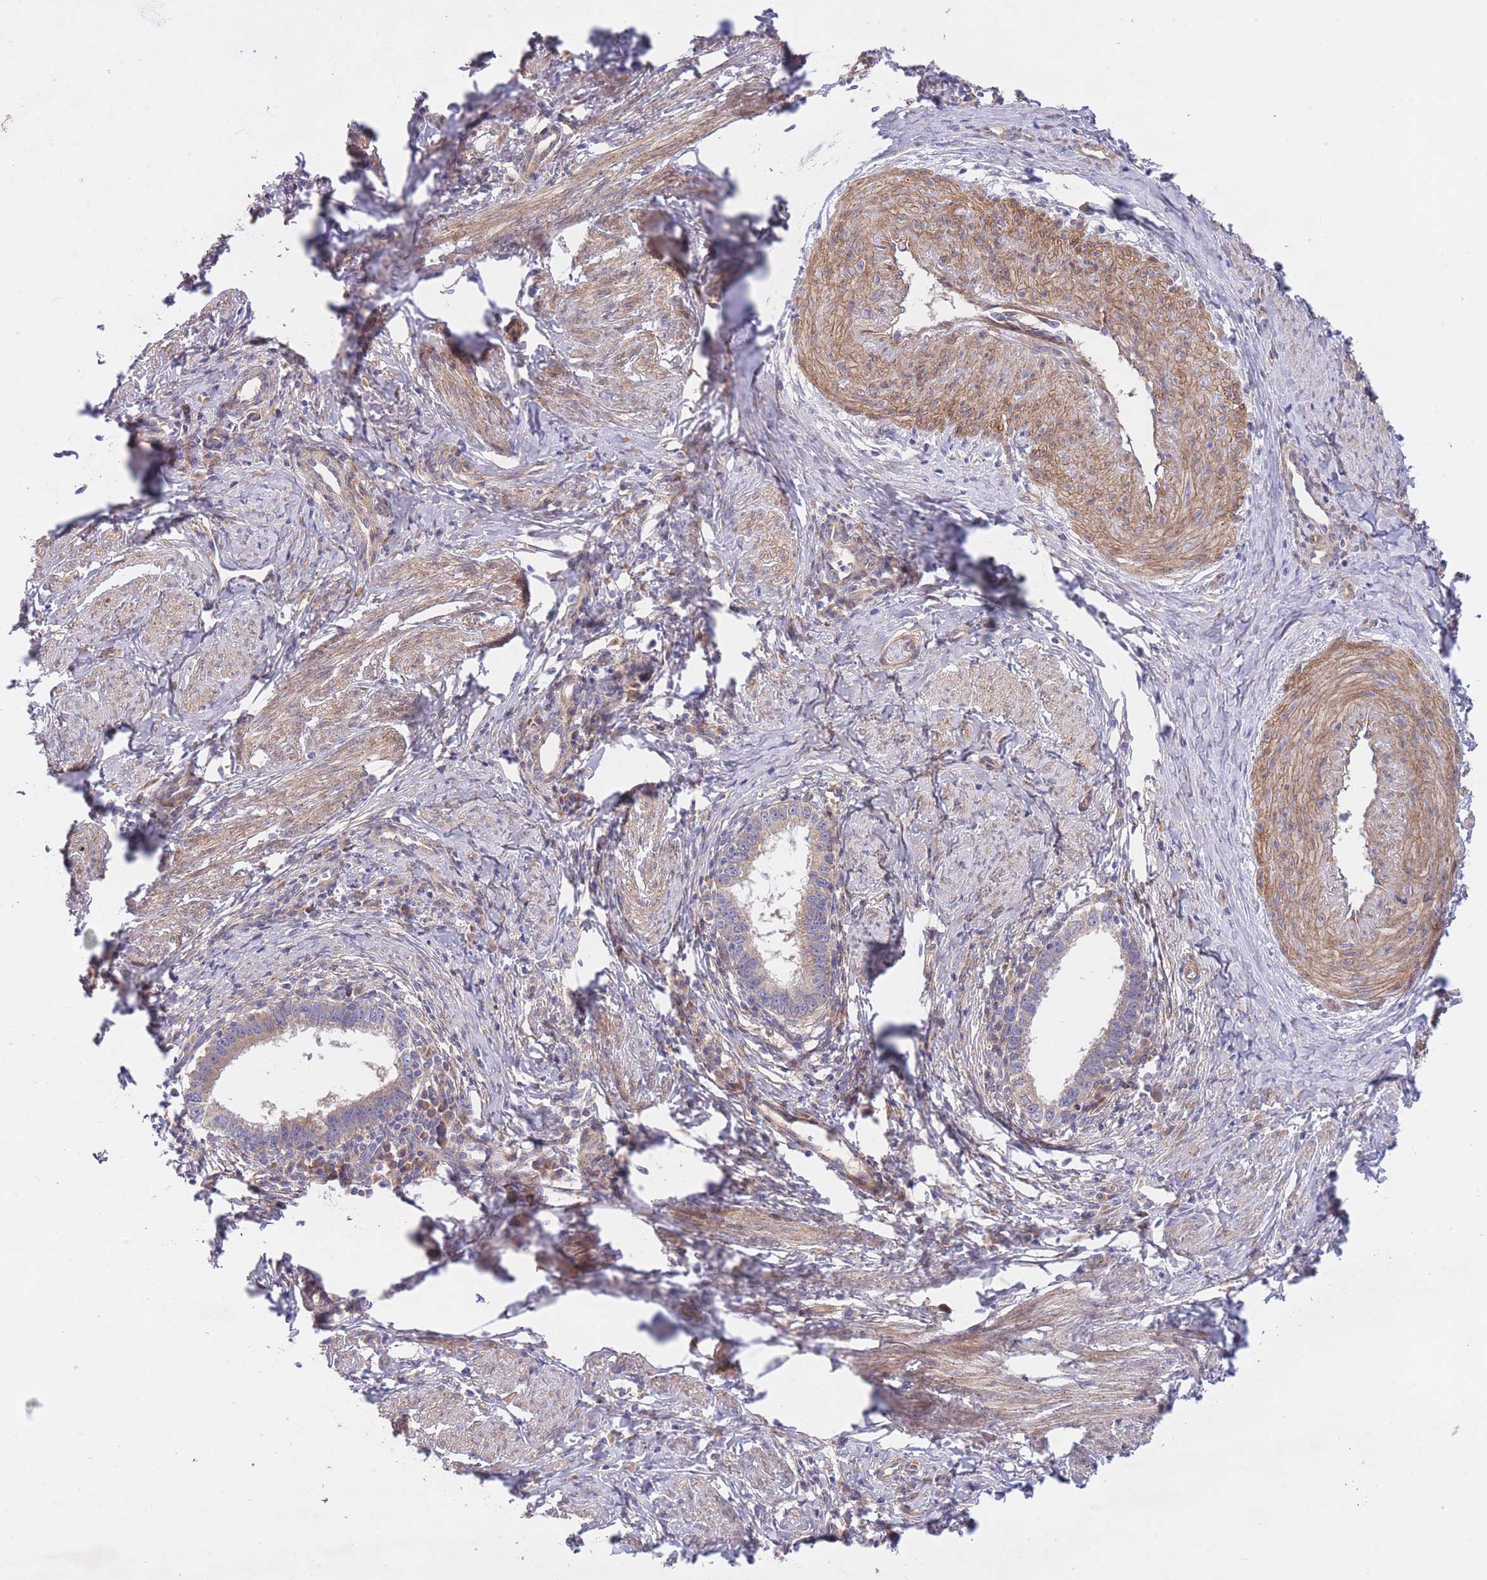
{"staining": {"intensity": "weak", "quantity": ">75%", "location": "cytoplasmic/membranous"}, "tissue": "cervical cancer", "cell_type": "Tumor cells", "image_type": "cancer", "snomed": [{"axis": "morphology", "description": "Adenocarcinoma, NOS"}, {"axis": "topography", "description": "Cervix"}], "caption": "Cervical adenocarcinoma was stained to show a protein in brown. There is low levels of weak cytoplasmic/membranous positivity in approximately >75% of tumor cells. (Brightfield microscopy of DAB IHC at high magnification).", "gene": "CHAC1", "patient": {"sex": "female", "age": 36}}